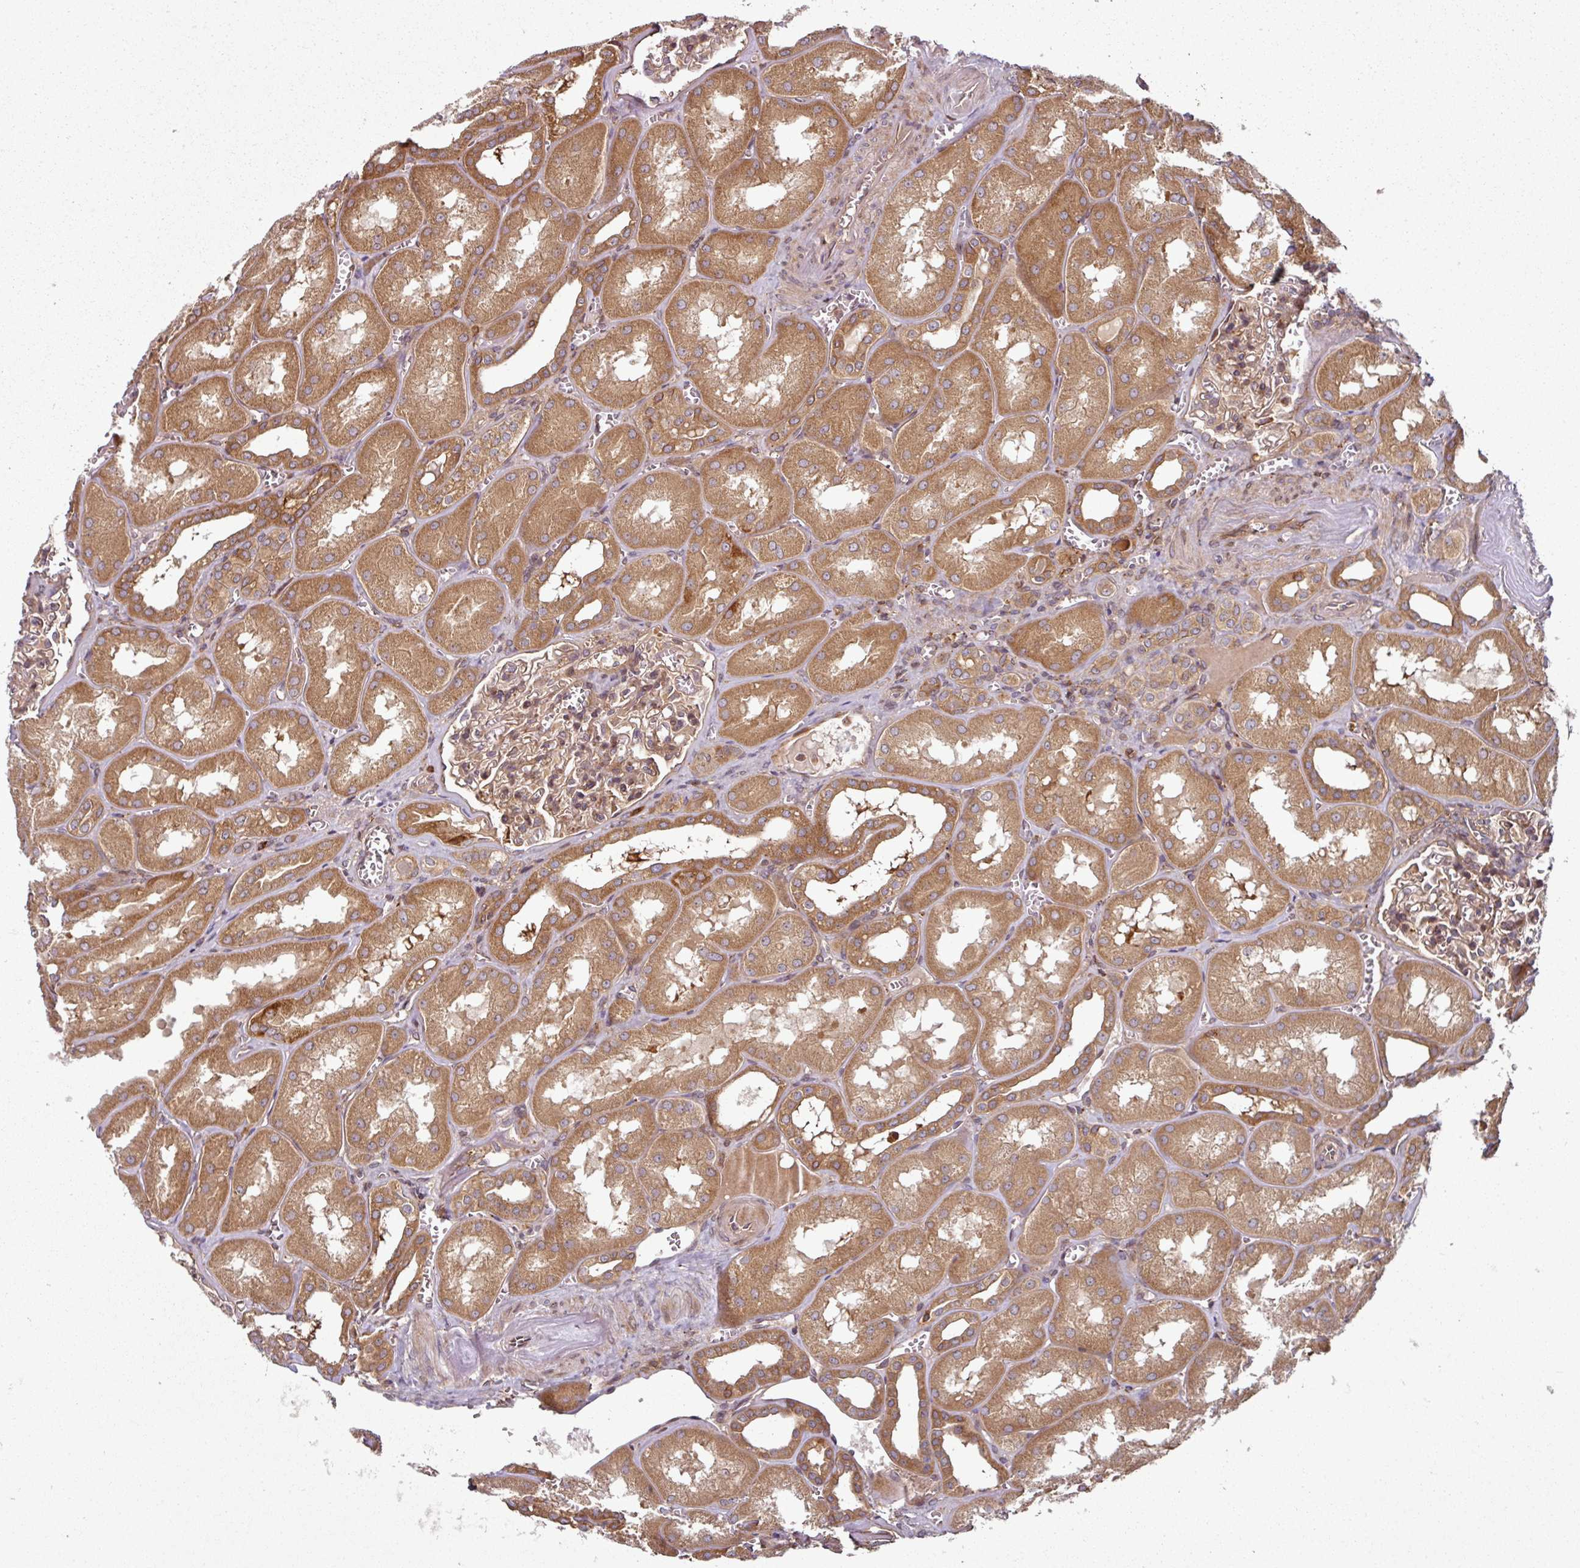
{"staining": {"intensity": "moderate", "quantity": ">75%", "location": "cytoplasmic/membranous"}, "tissue": "kidney", "cell_type": "Cells in glomeruli", "image_type": "normal", "snomed": [{"axis": "morphology", "description": "Normal tissue, NOS"}, {"axis": "topography", "description": "Kidney"}], "caption": "An IHC micrograph of unremarkable tissue is shown. Protein staining in brown shows moderate cytoplasmic/membranous positivity in kidney within cells in glomeruli.", "gene": "RAB5A", "patient": {"sex": "male", "age": 61}}